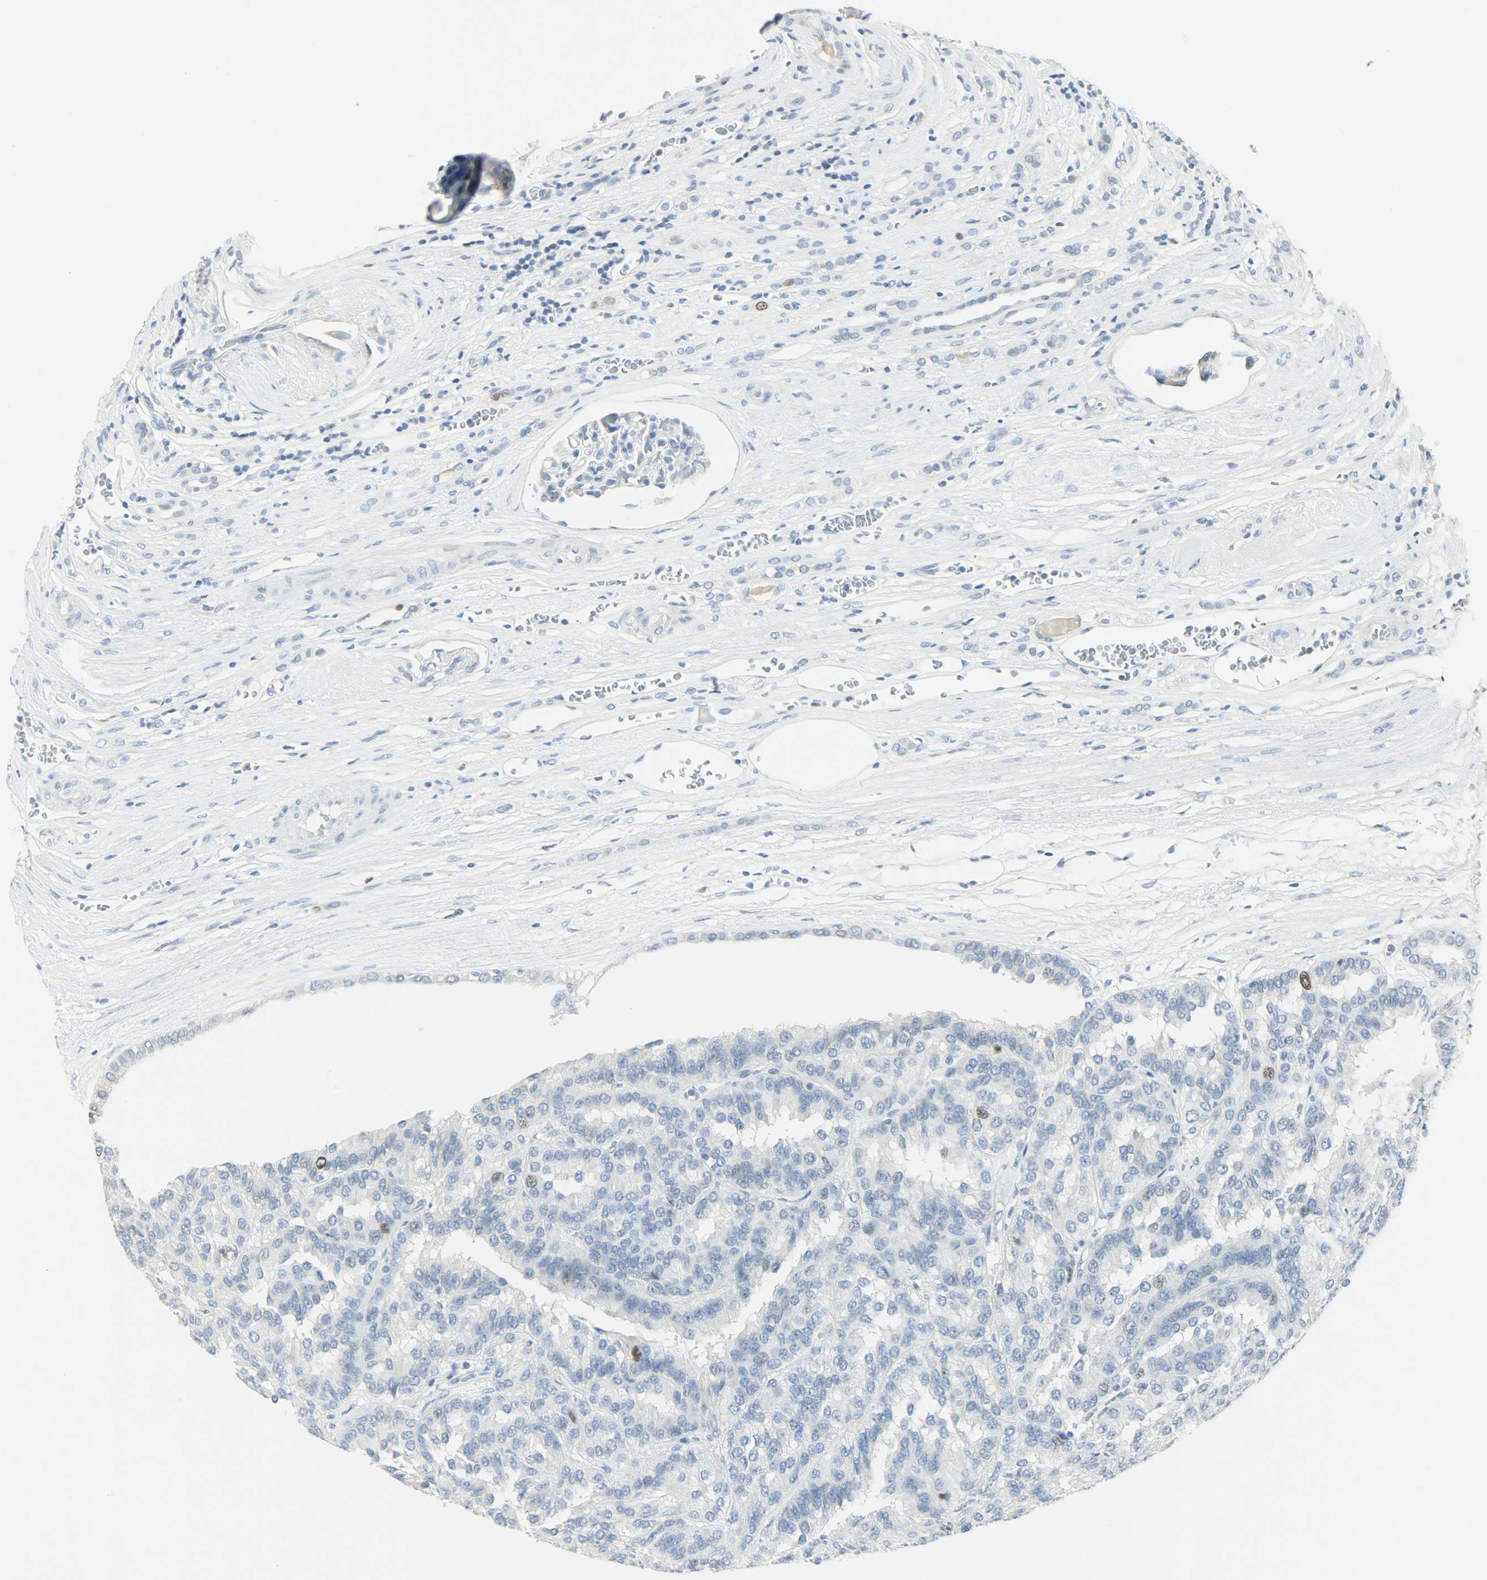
{"staining": {"intensity": "negative", "quantity": "none", "location": "none"}, "tissue": "renal cancer", "cell_type": "Tumor cells", "image_type": "cancer", "snomed": [{"axis": "morphology", "description": "Adenocarcinoma, NOS"}, {"axis": "topography", "description": "Kidney"}], "caption": "This histopathology image is of renal cancer stained with IHC to label a protein in brown with the nuclei are counter-stained blue. There is no expression in tumor cells.", "gene": "HELLS", "patient": {"sex": "male", "age": 46}}